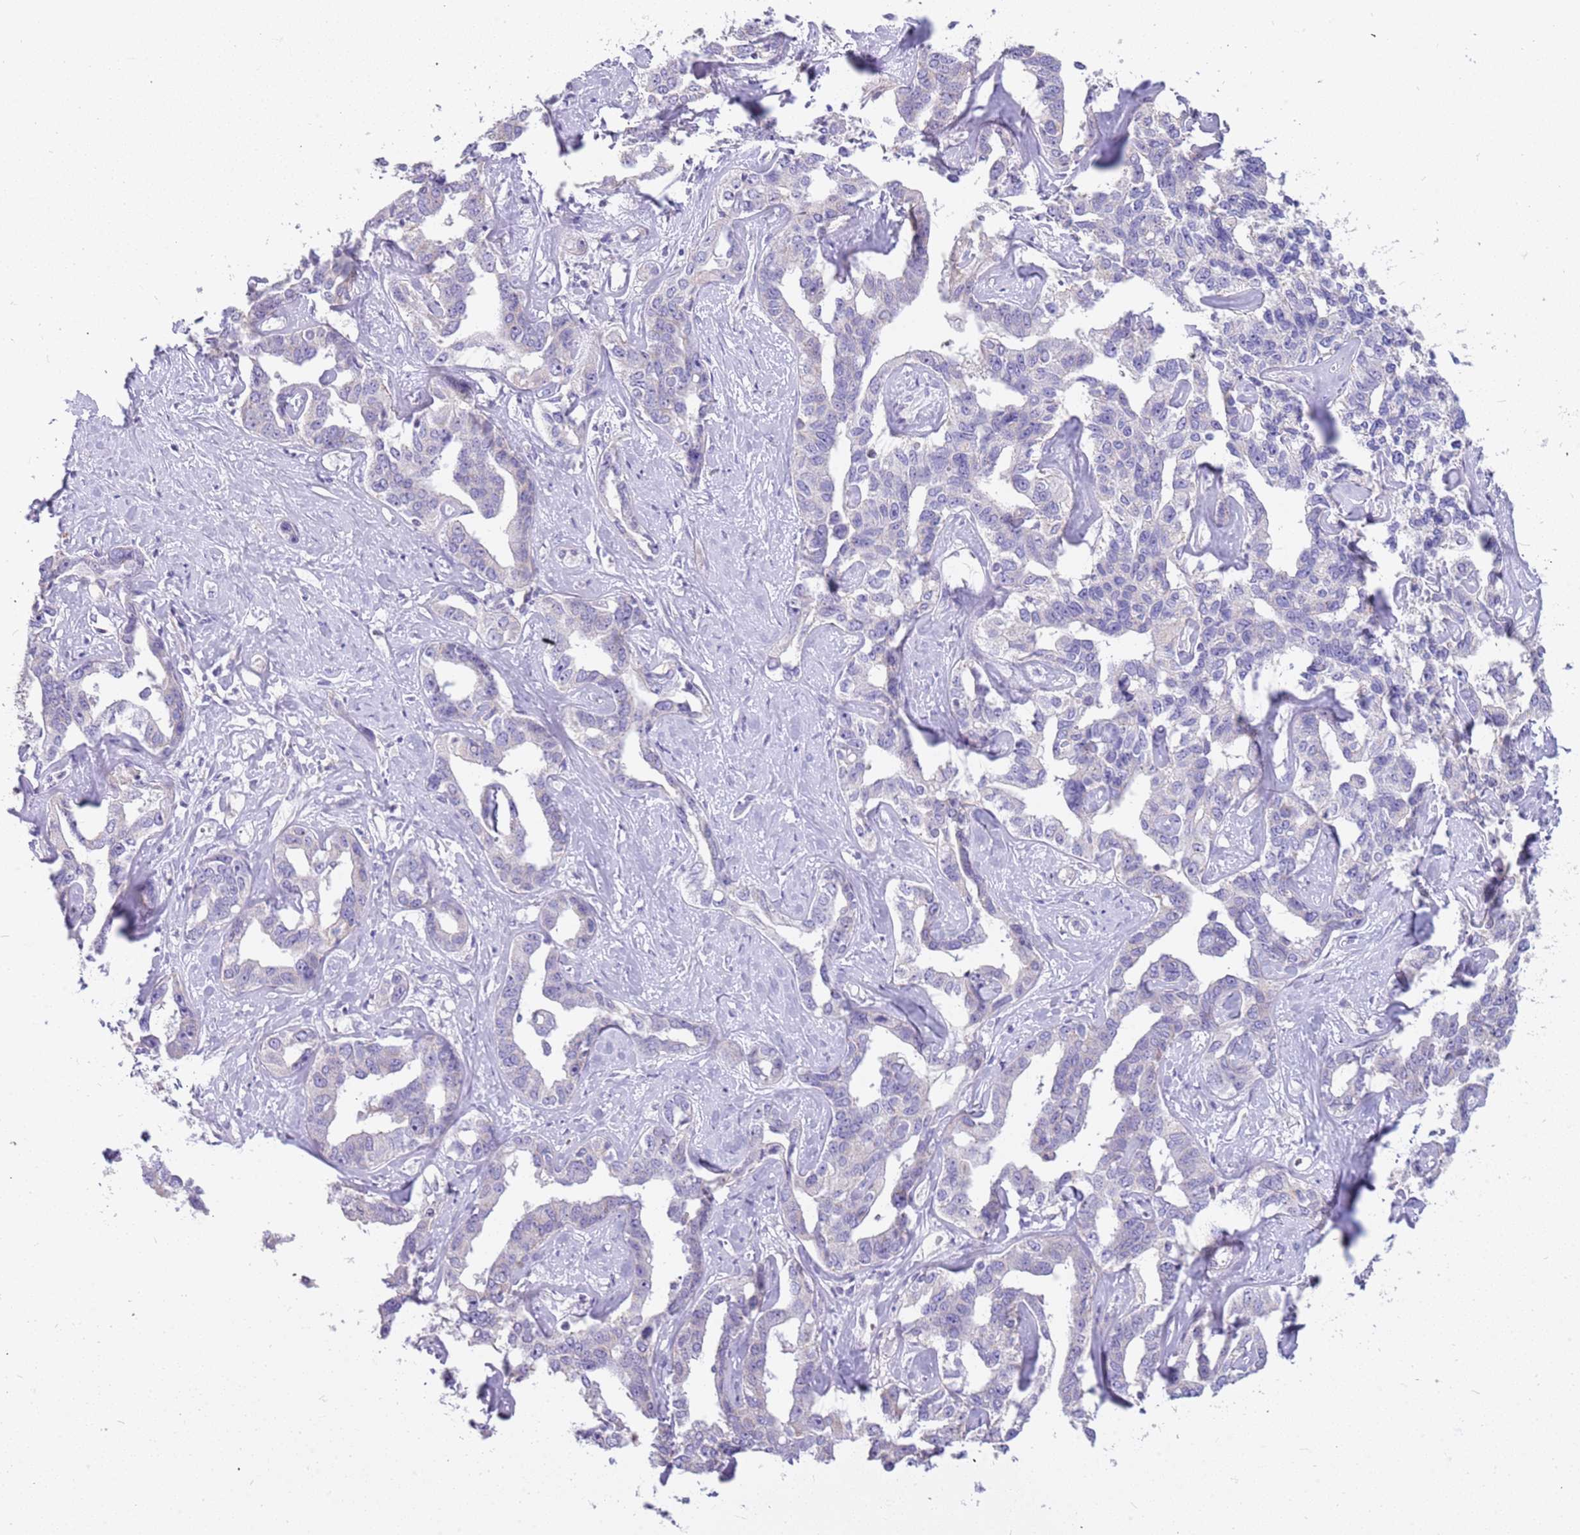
{"staining": {"intensity": "negative", "quantity": "none", "location": "none"}, "tissue": "liver cancer", "cell_type": "Tumor cells", "image_type": "cancer", "snomed": [{"axis": "morphology", "description": "Cholangiocarcinoma"}, {"axis": "topography", "description": "Liver"}], "caption": "Immunohistochemical staining of cholangiocarcinoma (liver) displays no significant staining in tumor cells.", "gene": "RHCG", "patient": {"sex": "male", "age": 59}}